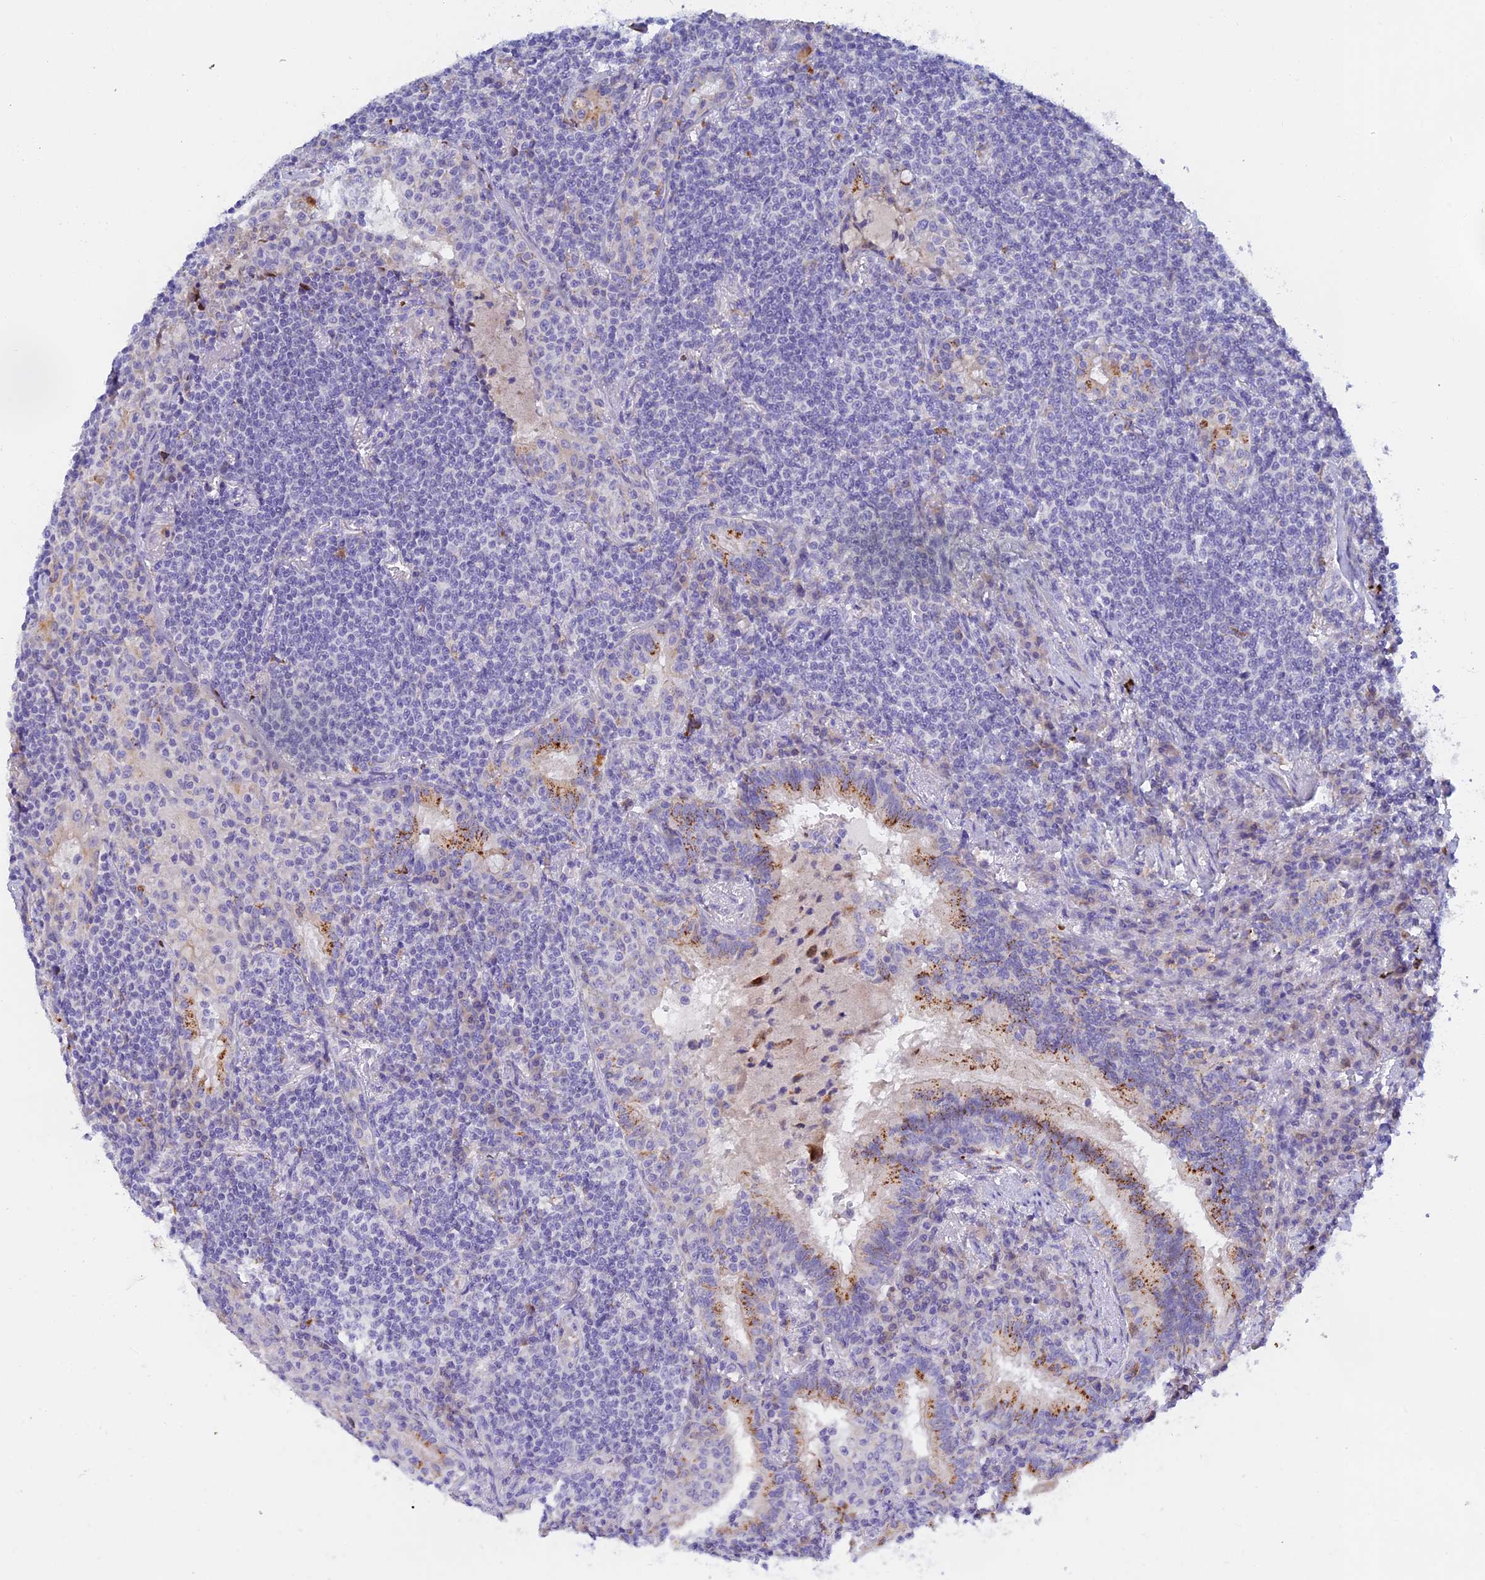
{"staining": {"intensity": "negative", "quantity": "none", "location": "none"}, "tissue": "lymphoma", "cell_type": "Tumor cells", "image_type": "cancer", "snomed": [{"axis": "morphology", "description": "Malignant lymphoma, non-Hodgkin's type, Low grade"}, {"axis": "topography", "description": "Lung"}], "caption": "Tumor cells are negative for protein expression in human lymphoma.", "gene": "RPGRIP1L", "patient": {"sex": "female", "age": 71}}